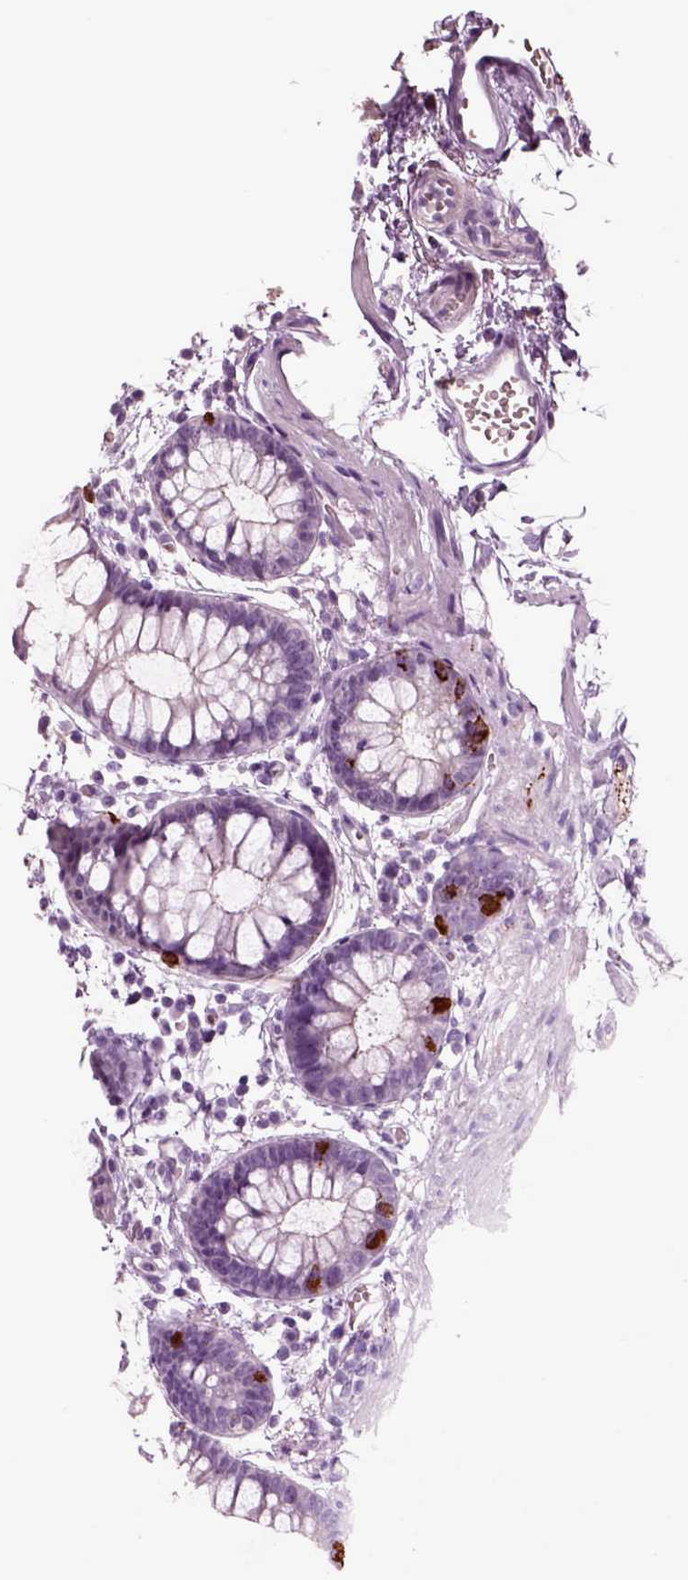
{"staining": {"intensity": "strong", "quantity": "<25%", "location": "cytoplasmic/membranous"}, "tissue": "rectum", "cell_type": "Glandular cells", "image_type": "normal", "snomed": [{"axis": "morphology", "description": "Normal tissue, NOS"}, {"axis": "topography", "description": "Rectum"}], "caption": "Strong cytoplasmic/membranous positivity for a protein is appreciated in approximately <25% of glandular cells of benign rectum using immunohistochemistry (IHC).", "gene": "CHGB", "patient": {"sex": "male", "age": 57}}